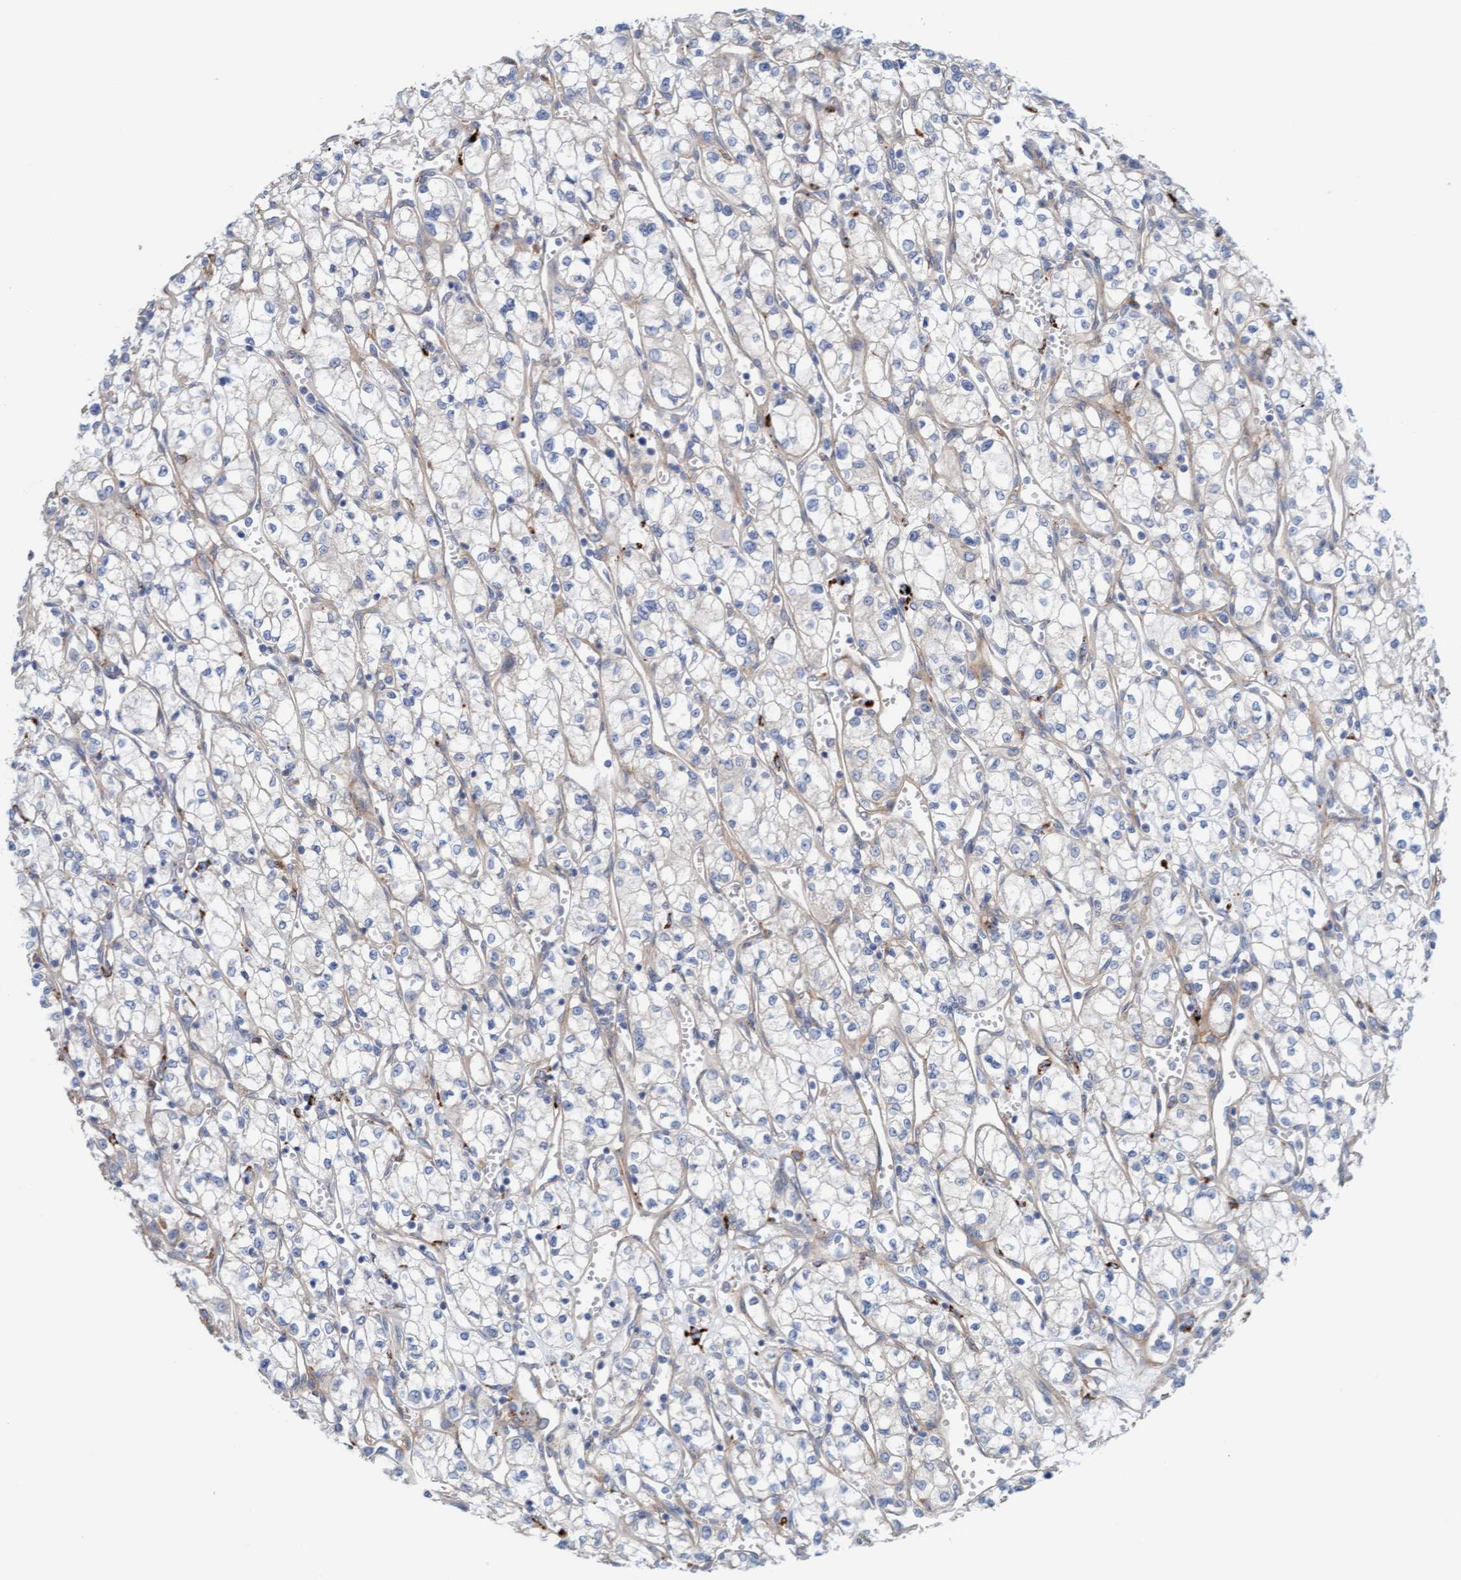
{"staining": {"intensity": "negative", "quantity": "none", "location": "none"}, "tissue": "renal cancer", "cell_type": "Tumor cells", "image_type": "cancer", "snomed": [{"axis": "morphology", "description": "Adenocarcinoma, NOS"}, {"axis": "topography", "description": "Kidney"}], "caption": "IHC of renal cancer displays no positivity in tumor cells. (DAB (3,3'-diaminobenzidine) IHC visualized using brightfield microscopy, high magnification).", "gene": "CDK5RAP3", "patient": {"sex": "male", "age": 59}}